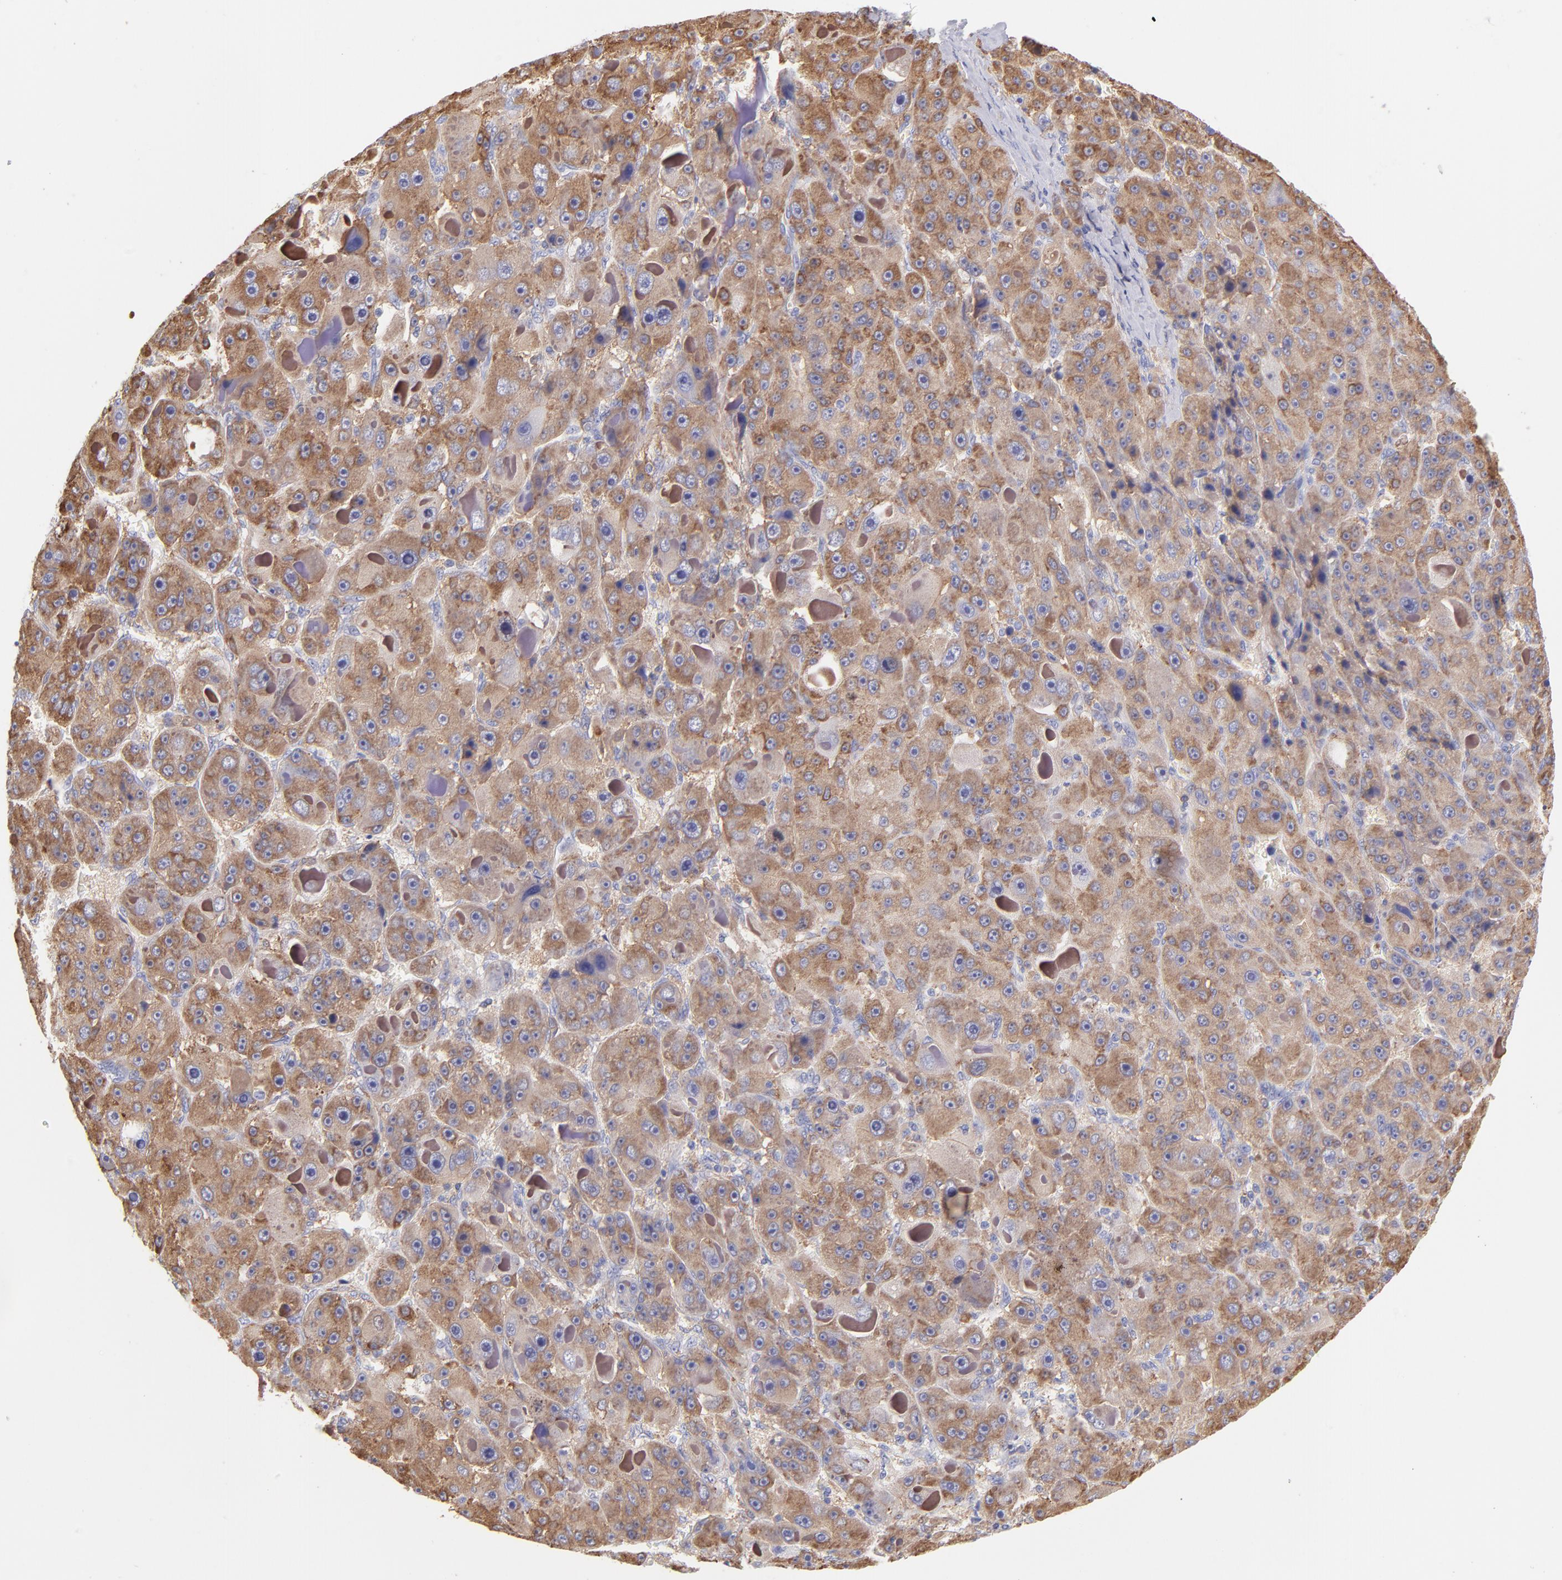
{"staining": {"intensity": "moderate", "quantity": ">75%", "location": "cytoplasmic/membranous"}, "tissue": "liver cancer", "cell_type": "Tumor cells", "image_type": "cancer", "snomed": [{"axis": "morphology", "description": "Carcinoma, Hepatocellular, NOS"}, {"axis": "topography", "description": "Liver"}], "caption": "The photomicrograph demonstrates staining of liver cancer (hepatocellular carcinoma), revealing moderate cytoplasmic/membranous protein positivity (brown color) within tumor cells. (Stains: DAB in brown, nuclei in blue, Microscopy: brightfield microscopy at high magnification).", "gene": "PRKCA", "patient": {"sex": "male", "age": 76}}